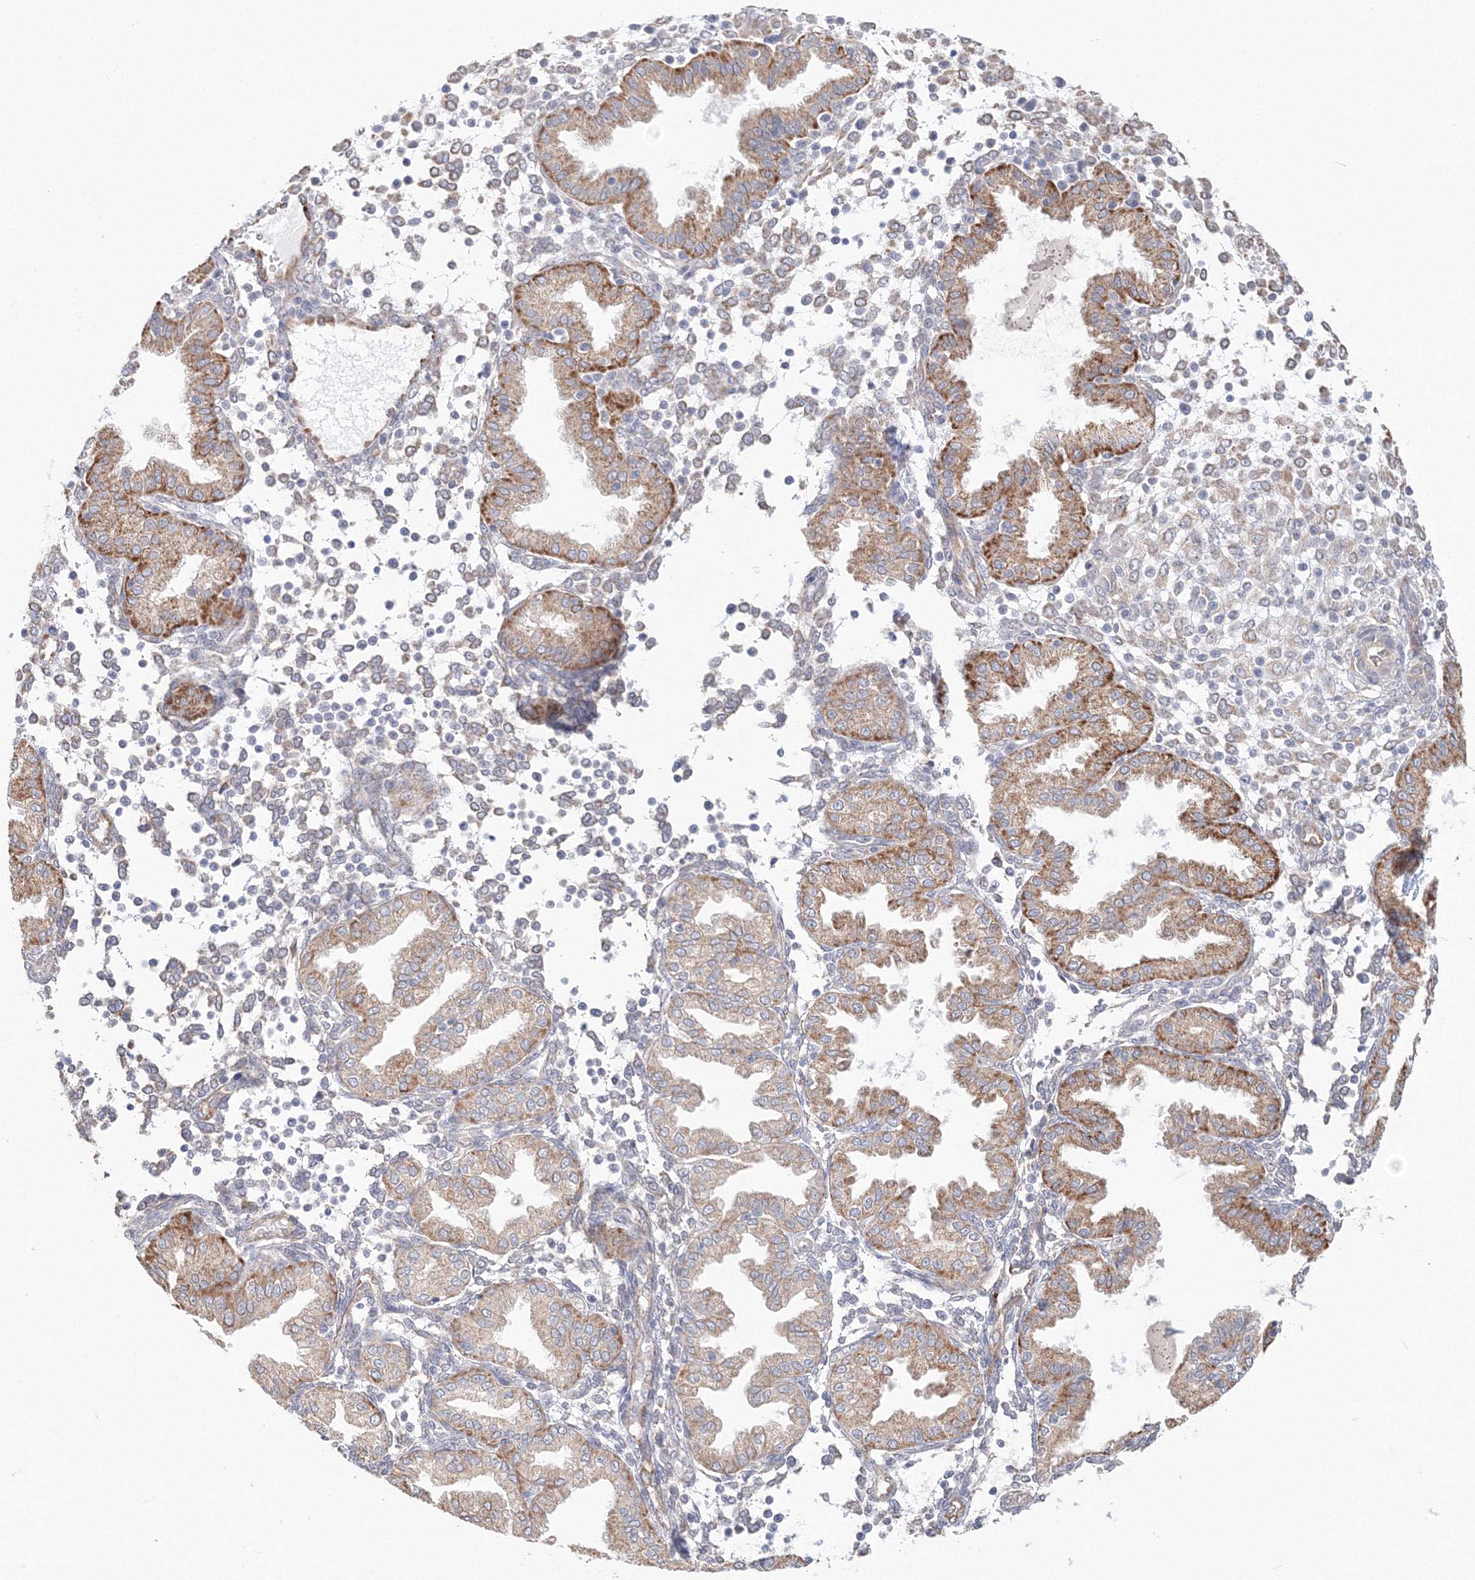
{"staining": {"intensity": "weak", "quantity": "25%-75%", "location": "cytoplasmic/membranous"}, "tissue": "endometrium", "cell_type": "Cells in endometrial stroma", "image_type": "normal", "snomed": [{"axis": "morphology", "description": "Normal tissue, NOS"}, {"axis": "topography", "description": "Endometrium"}], "caption": "Benign endometrium exhibits weak cytoplasmic/membranous expression in about 25%-75% of cells in endometrial stroma, visualized by immunohistochemistry. (Stains: DAB in brown, nuclei in blue, Microscopy: brightfield microscopy at high magnification).", "gene": "DHRS12", "patient": {"sex": "female", "age": 53}}